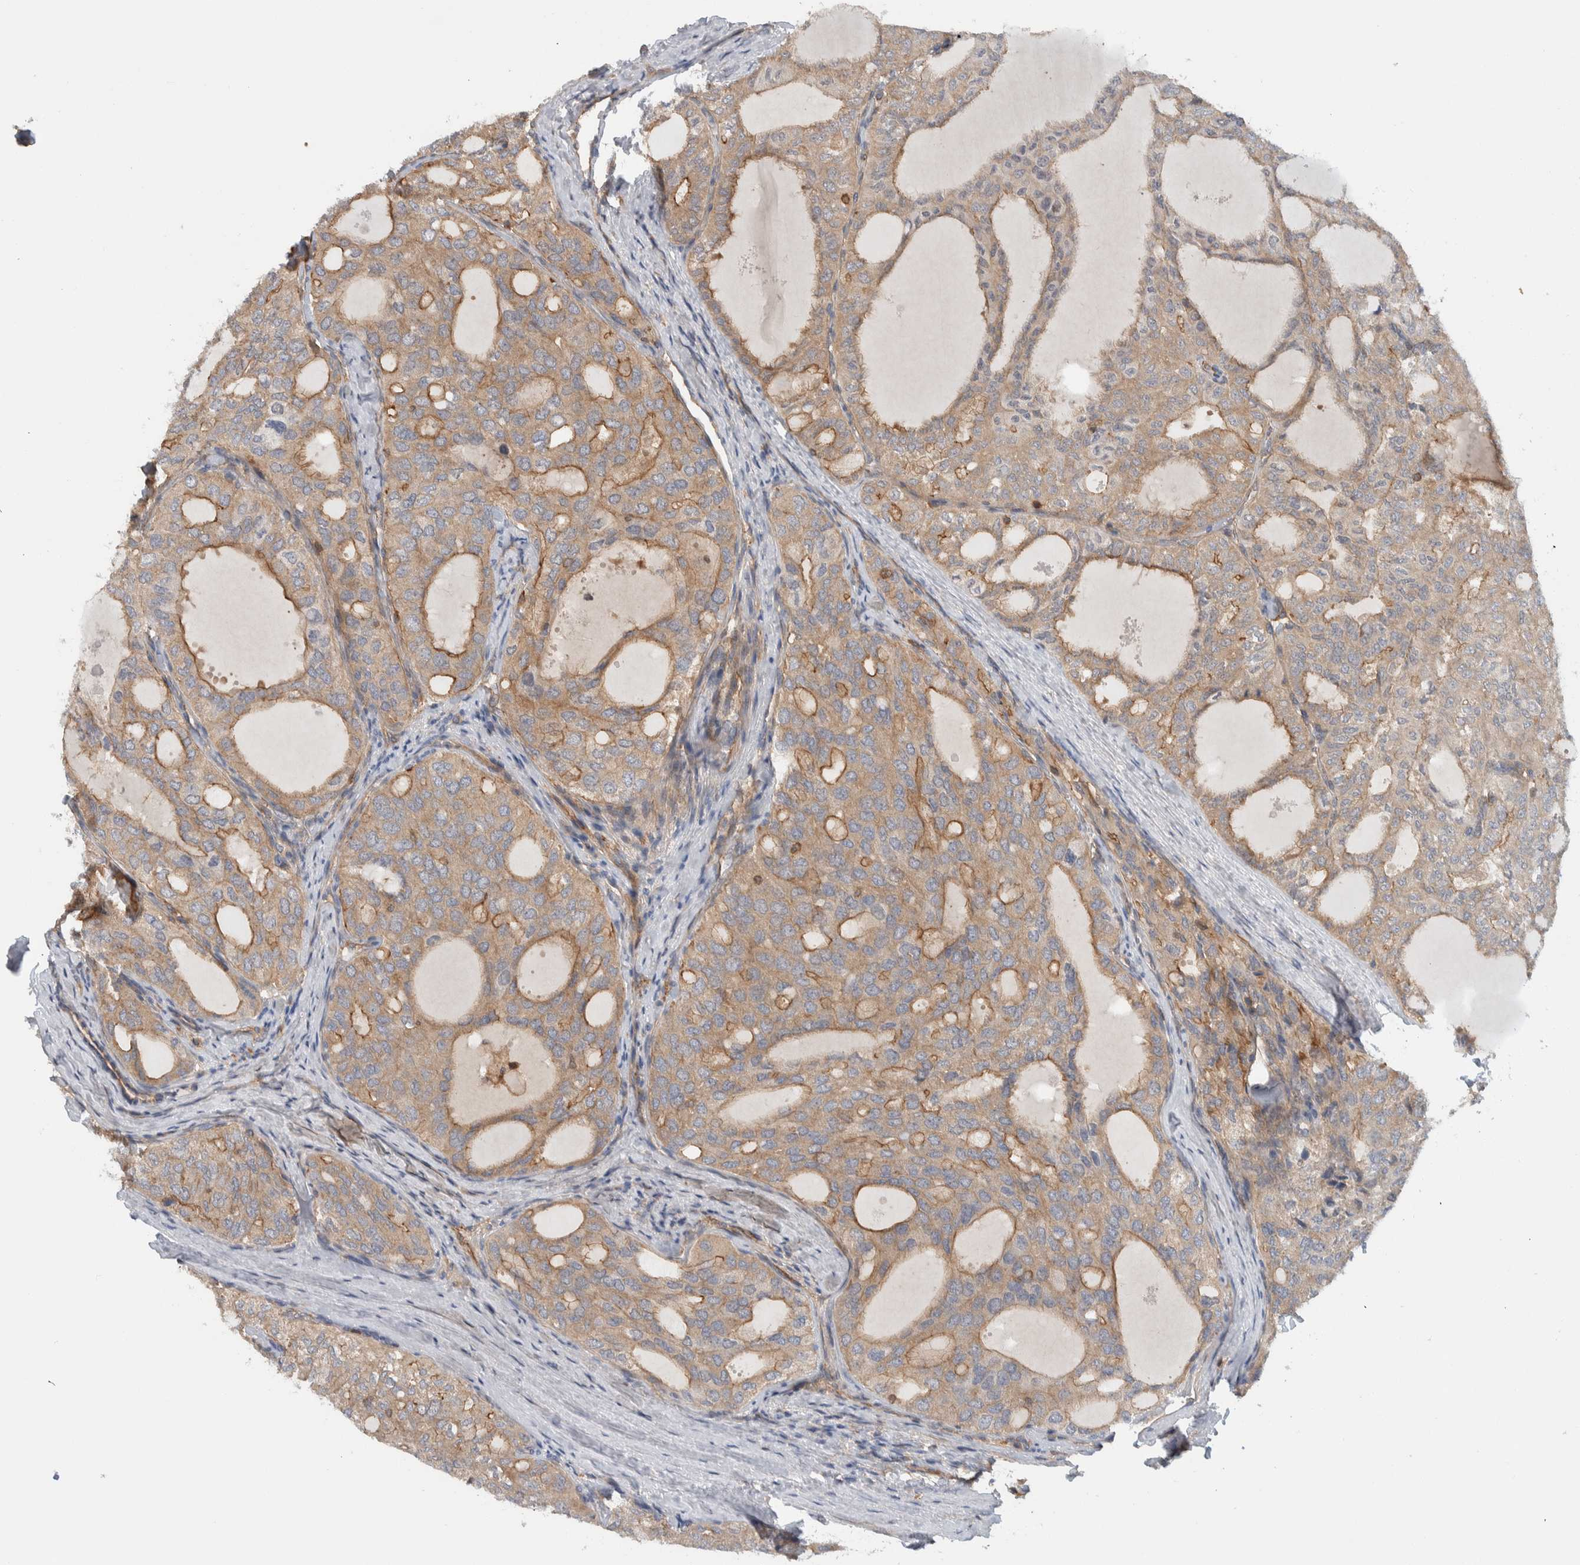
{"staining": {"intensity": "weak", "quantity": ">75%", "location": "cytoplasmic/membranous"}, "tissue": "thyroid cancer", "cell_type": "Tumor cells", "image_type": "cancer", "snomed": [{"axis": "morphology", "description": "Follicular adenoma carcinoma, NOS"}, {"axis": "topography", "description": "Thyroid gland"}], "caption": "Thyroid follicular adenoma carcinoma stained with a brown dye shows weak cytoplasmic/membranous positive staining in about >75% of tumor cells.", "gene": "MPRIP", "patient": {"sex": "male", "age": 75}}